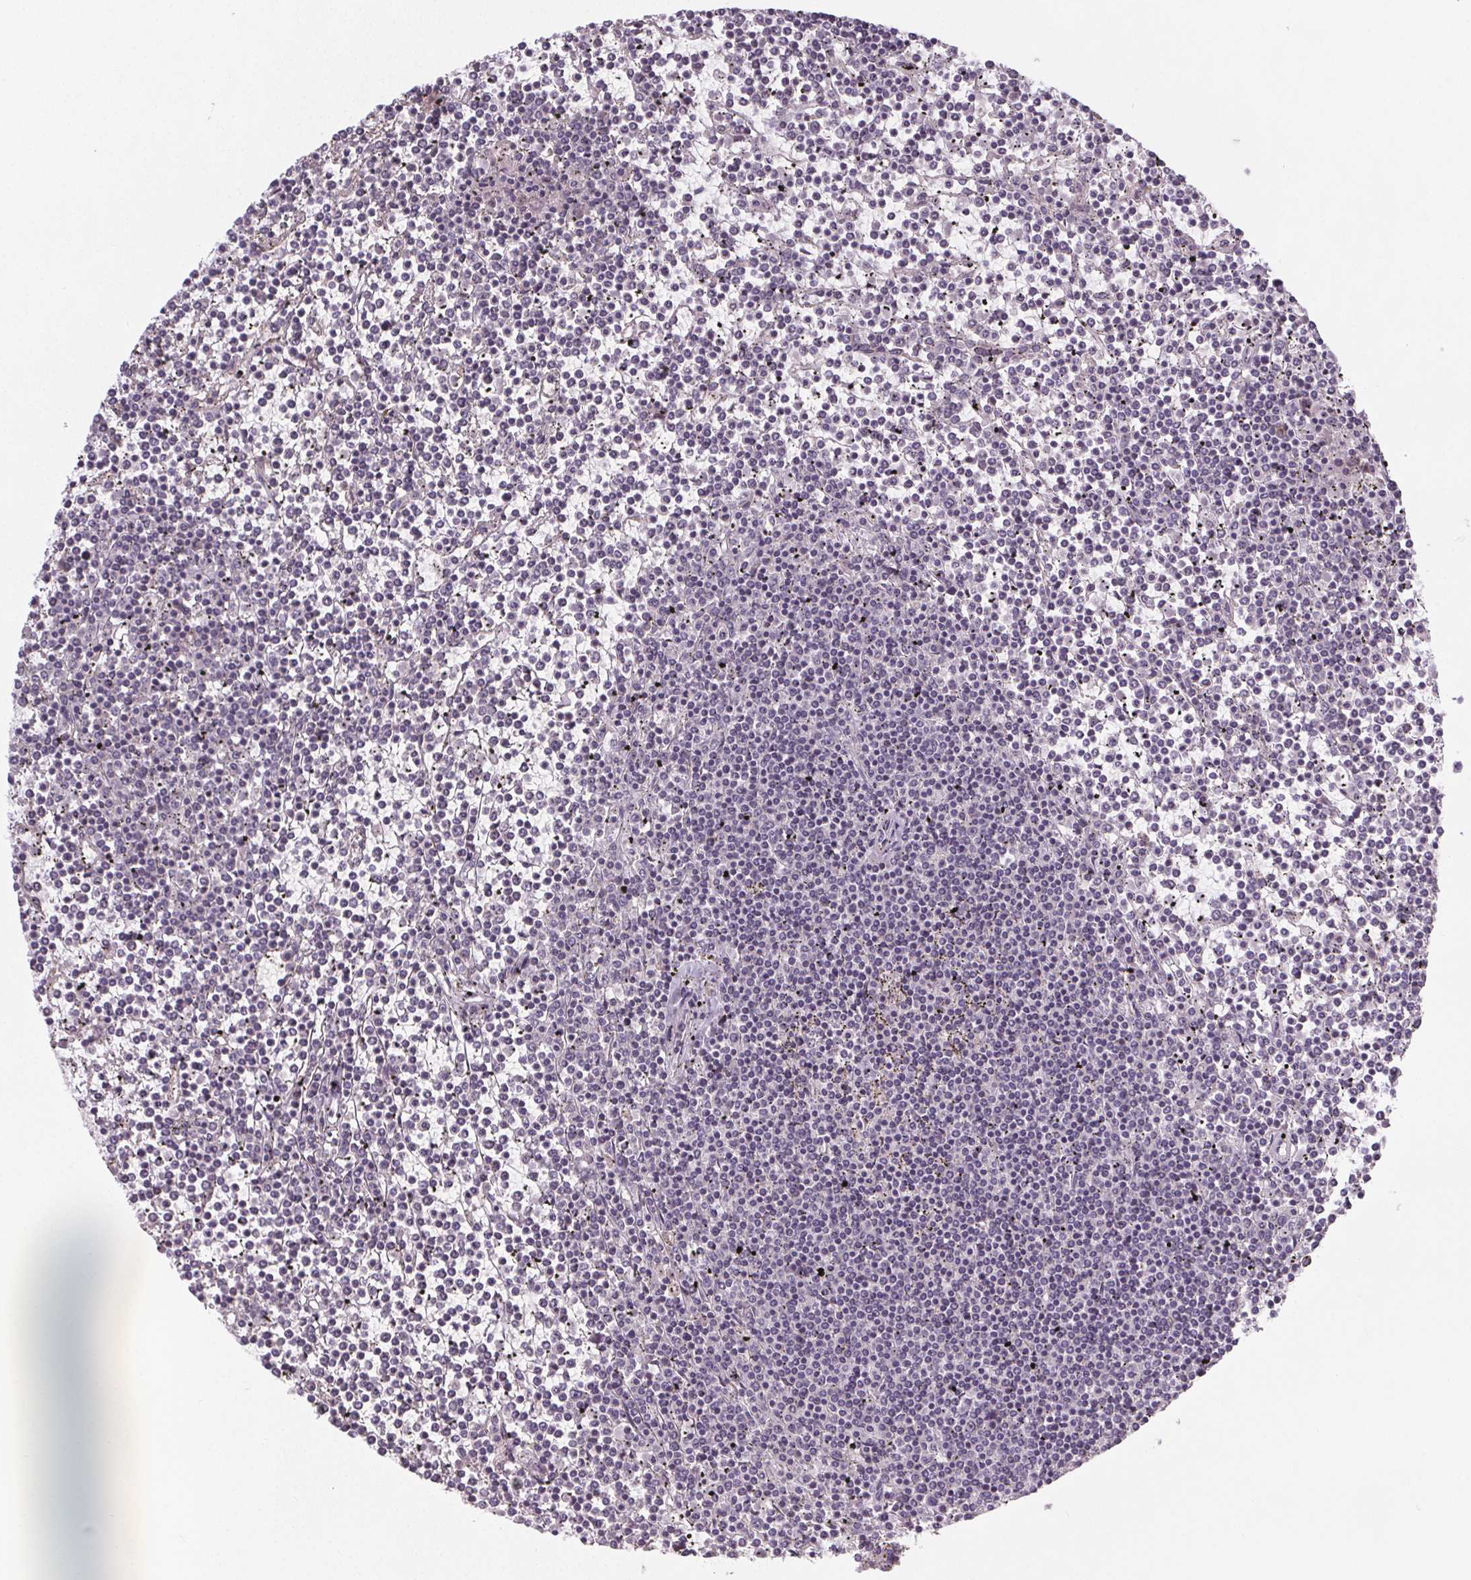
{"staining": {"intensity": "negative", "quantity": "none", "location": "none"}, "tissue": "lymphoma", "cell_type": "Tumor cells", "image_type": "cancer", "snomed": [{"axis": "morphology", "description": "Malignant lymphoma, non-Hodgkin's type, Low grade"}, {"axis": "topography", "description": "Spleen"}], "caption": "IHC of human malignant lymphoma, non-Hodgkin's type (low-grade) demonstrates no staining in tumor cells. (DAB IHC visualized using brightfield microscopy, high magnification).", "gene": "SLC26A2", "patient": {"sex": "female", "age": 19}}